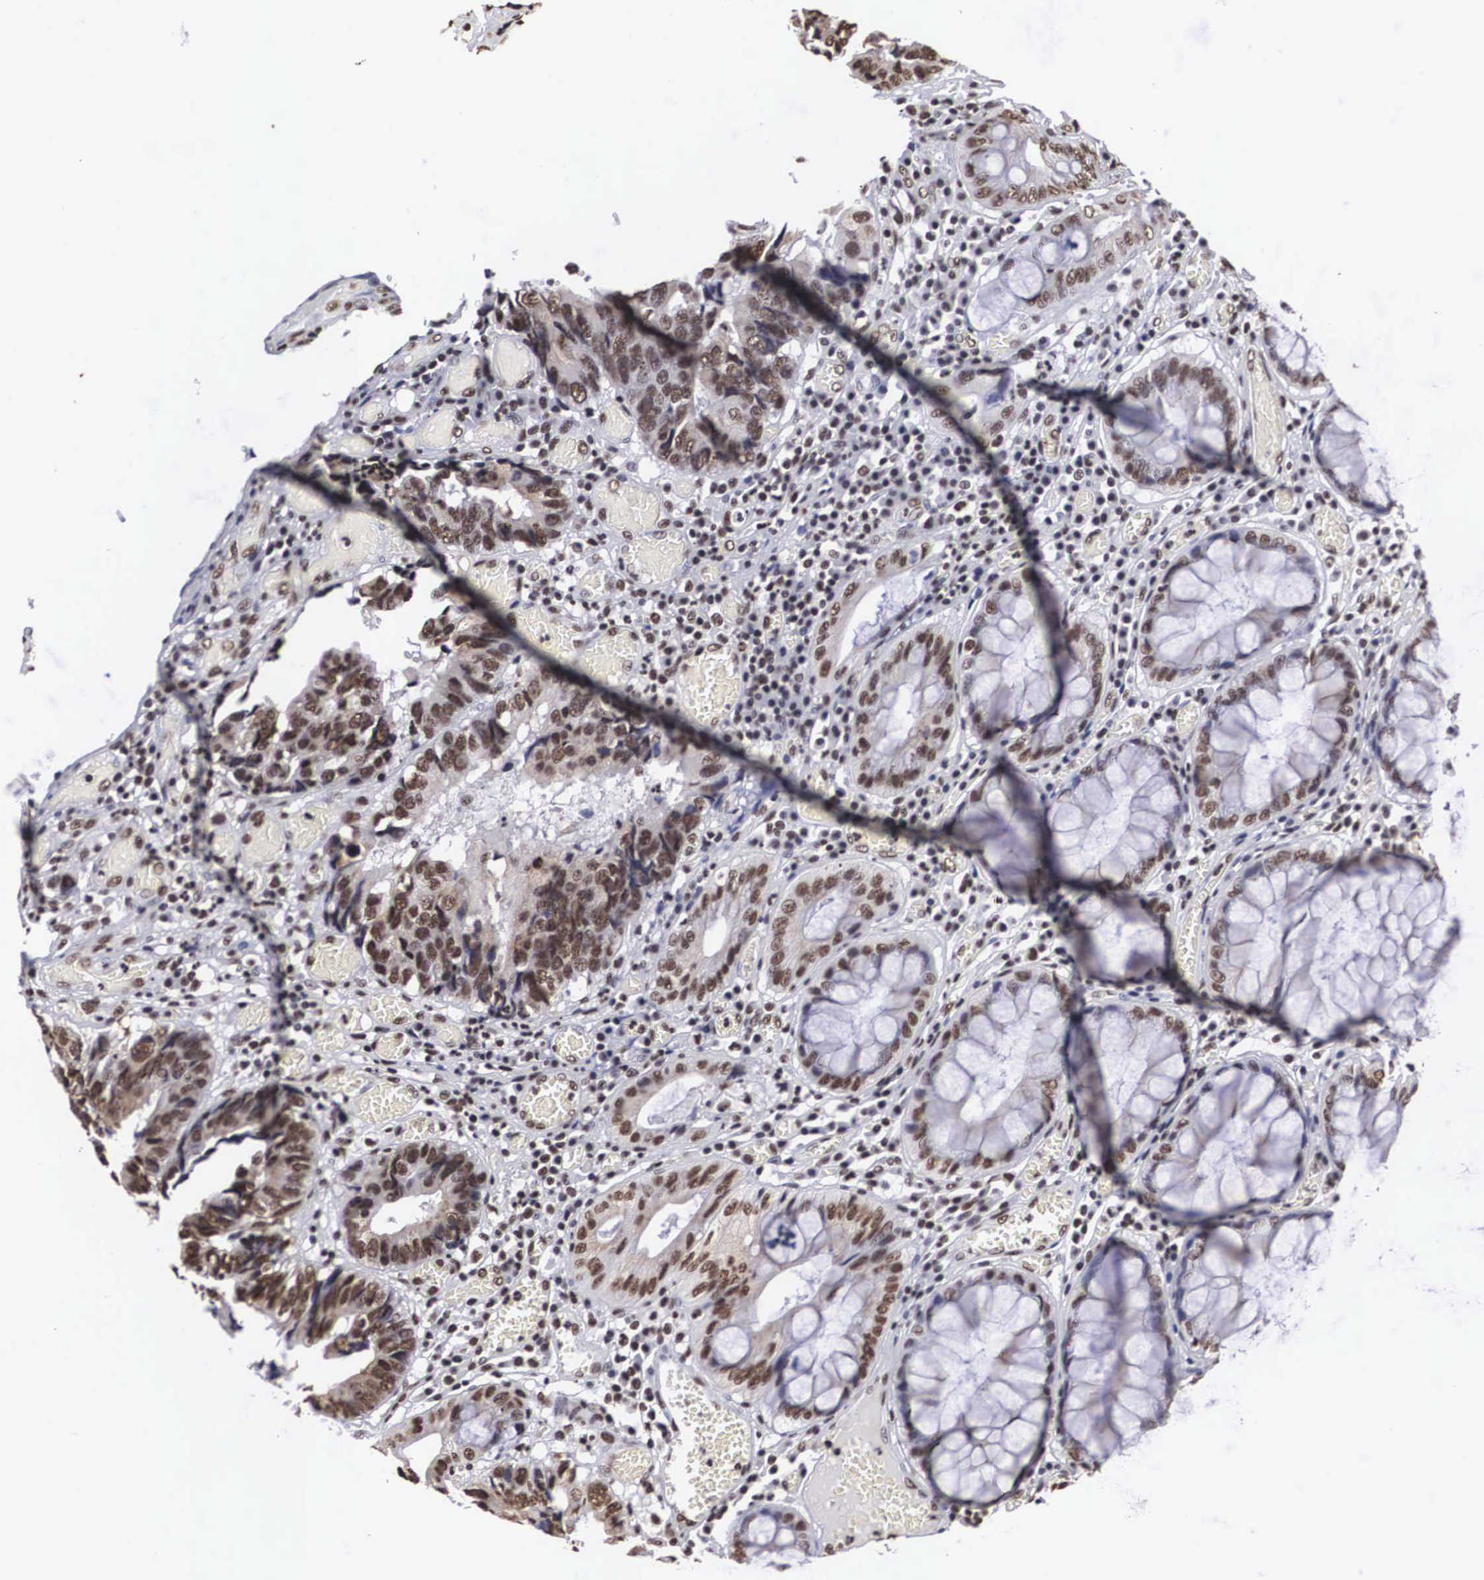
{"staining": {"intensity": "moderate", "quantity": ">75%", "location": "nuclear"}, "tissue": "colorectal cancer", "cell_type": "Tumor cells", "image_type": "cancer", "snomed": [{"axis": "morphology", "description": "Adenocarcinoma, NOS"}, {"axis": "topography", "description": "Rectum"}], "caption": "This is a histology image of immunohistochemistry (IHC) staining of adenocarcinoma (colorectal), which shows moderate staining in the nuclear of tumor cells.", "gene": "ACIN1", "patient": {"sex": "female", "age": 98}}